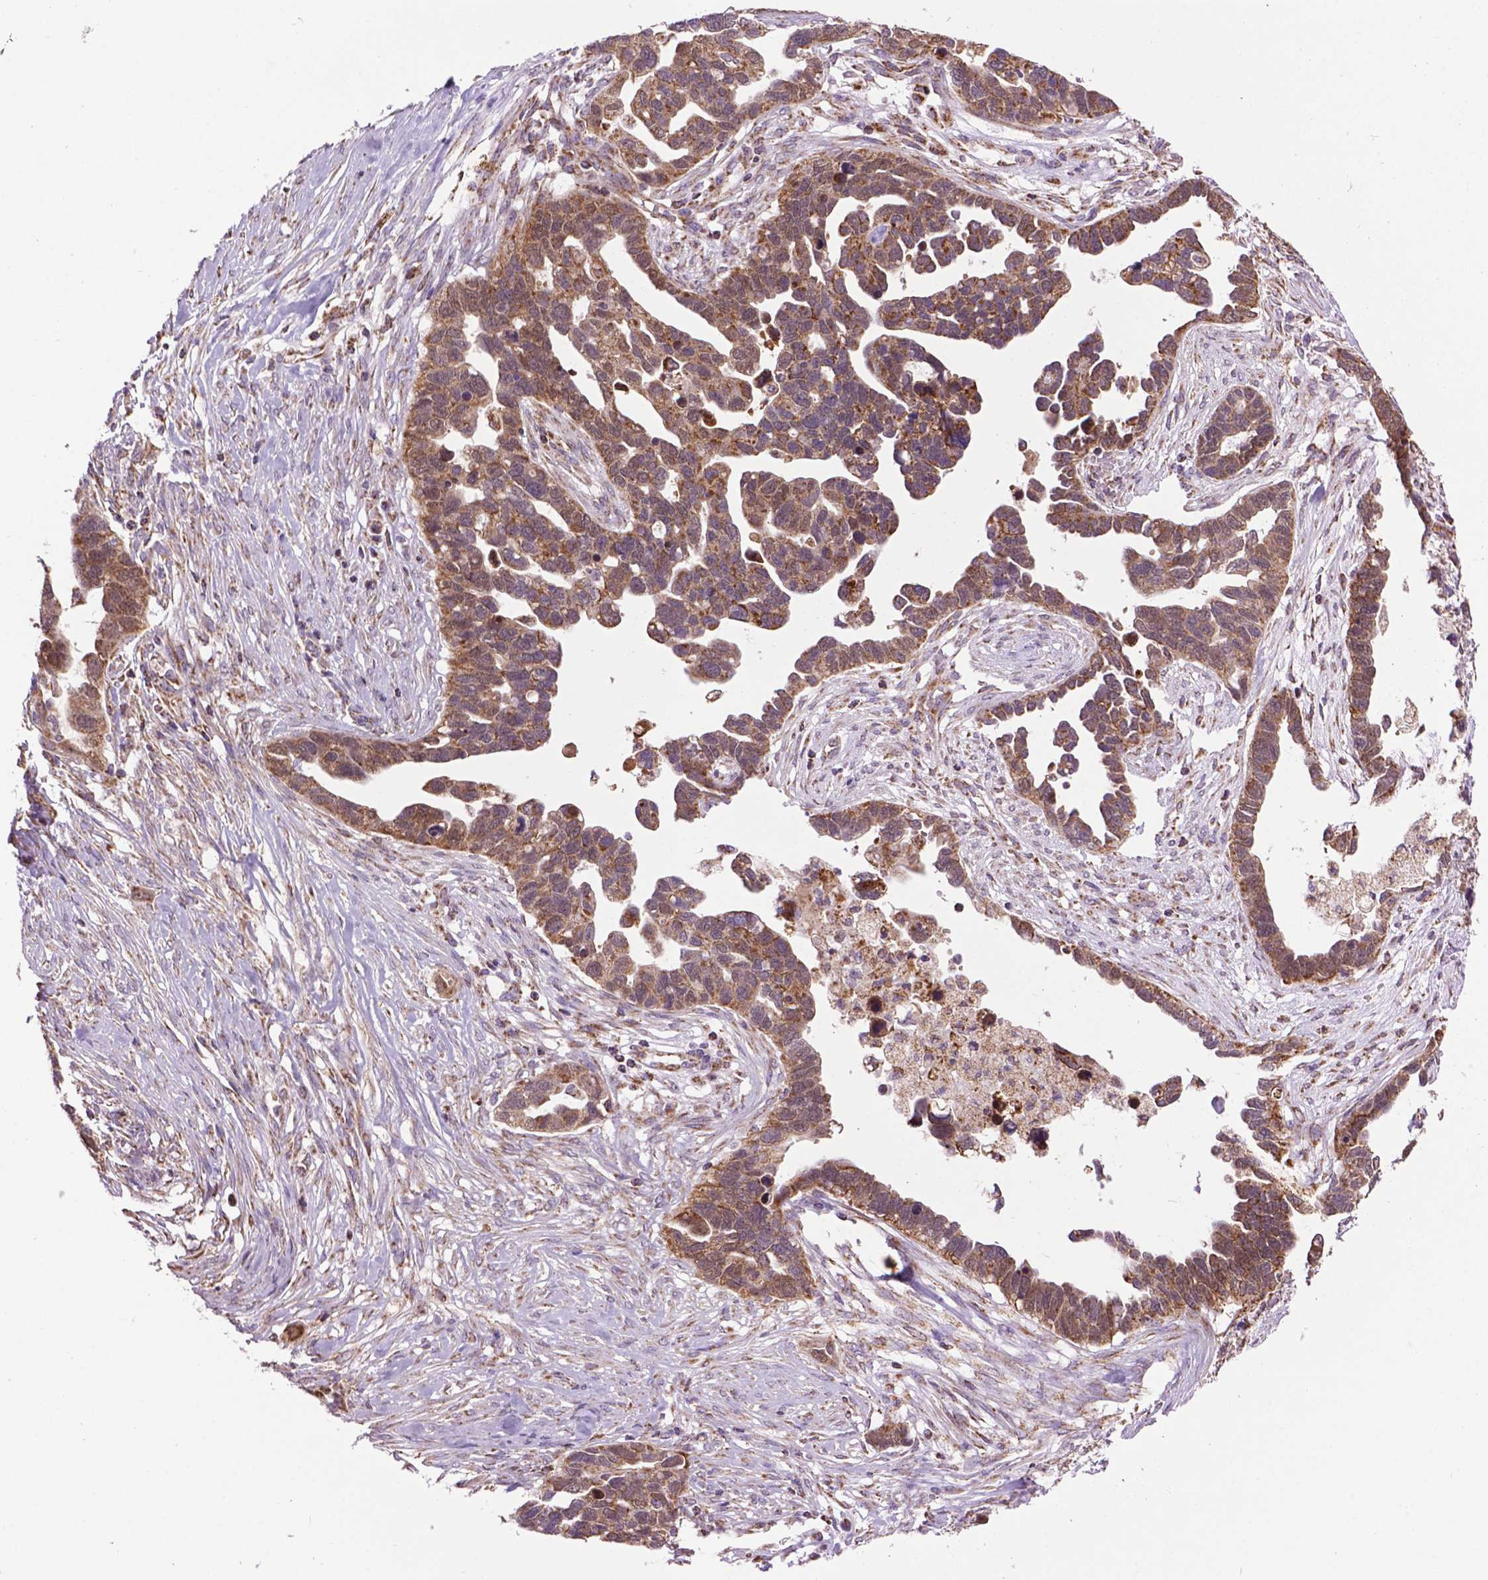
{"staining": {"intensity": "moderate", "quantity": ">75%", "location": "cytoplasmic/membranous"}, "tissue": "ovarian cancer", "cell_type": "Tumor cells", "image_type": "cancer", "snomed": [{"axis": "morphology", "description": "Cystadenocarcinoma, serous, NOS"}, {"axis": "topography", "description": "Ovary"}], "caption": "Immunohistochemical staining of ovarian cancer (serous cystadenocarcinoma) demonstrates medium levels of moderate cytoplasmic/membranous protein positivity in approximately >75% of tumor cells. (Stains: DAB in brown, nuclei in blue, Microscopy: brightfield microscopy at high magnification).", "gene": "PYCR3", "patient": {"sex": "female", "age": 54}}